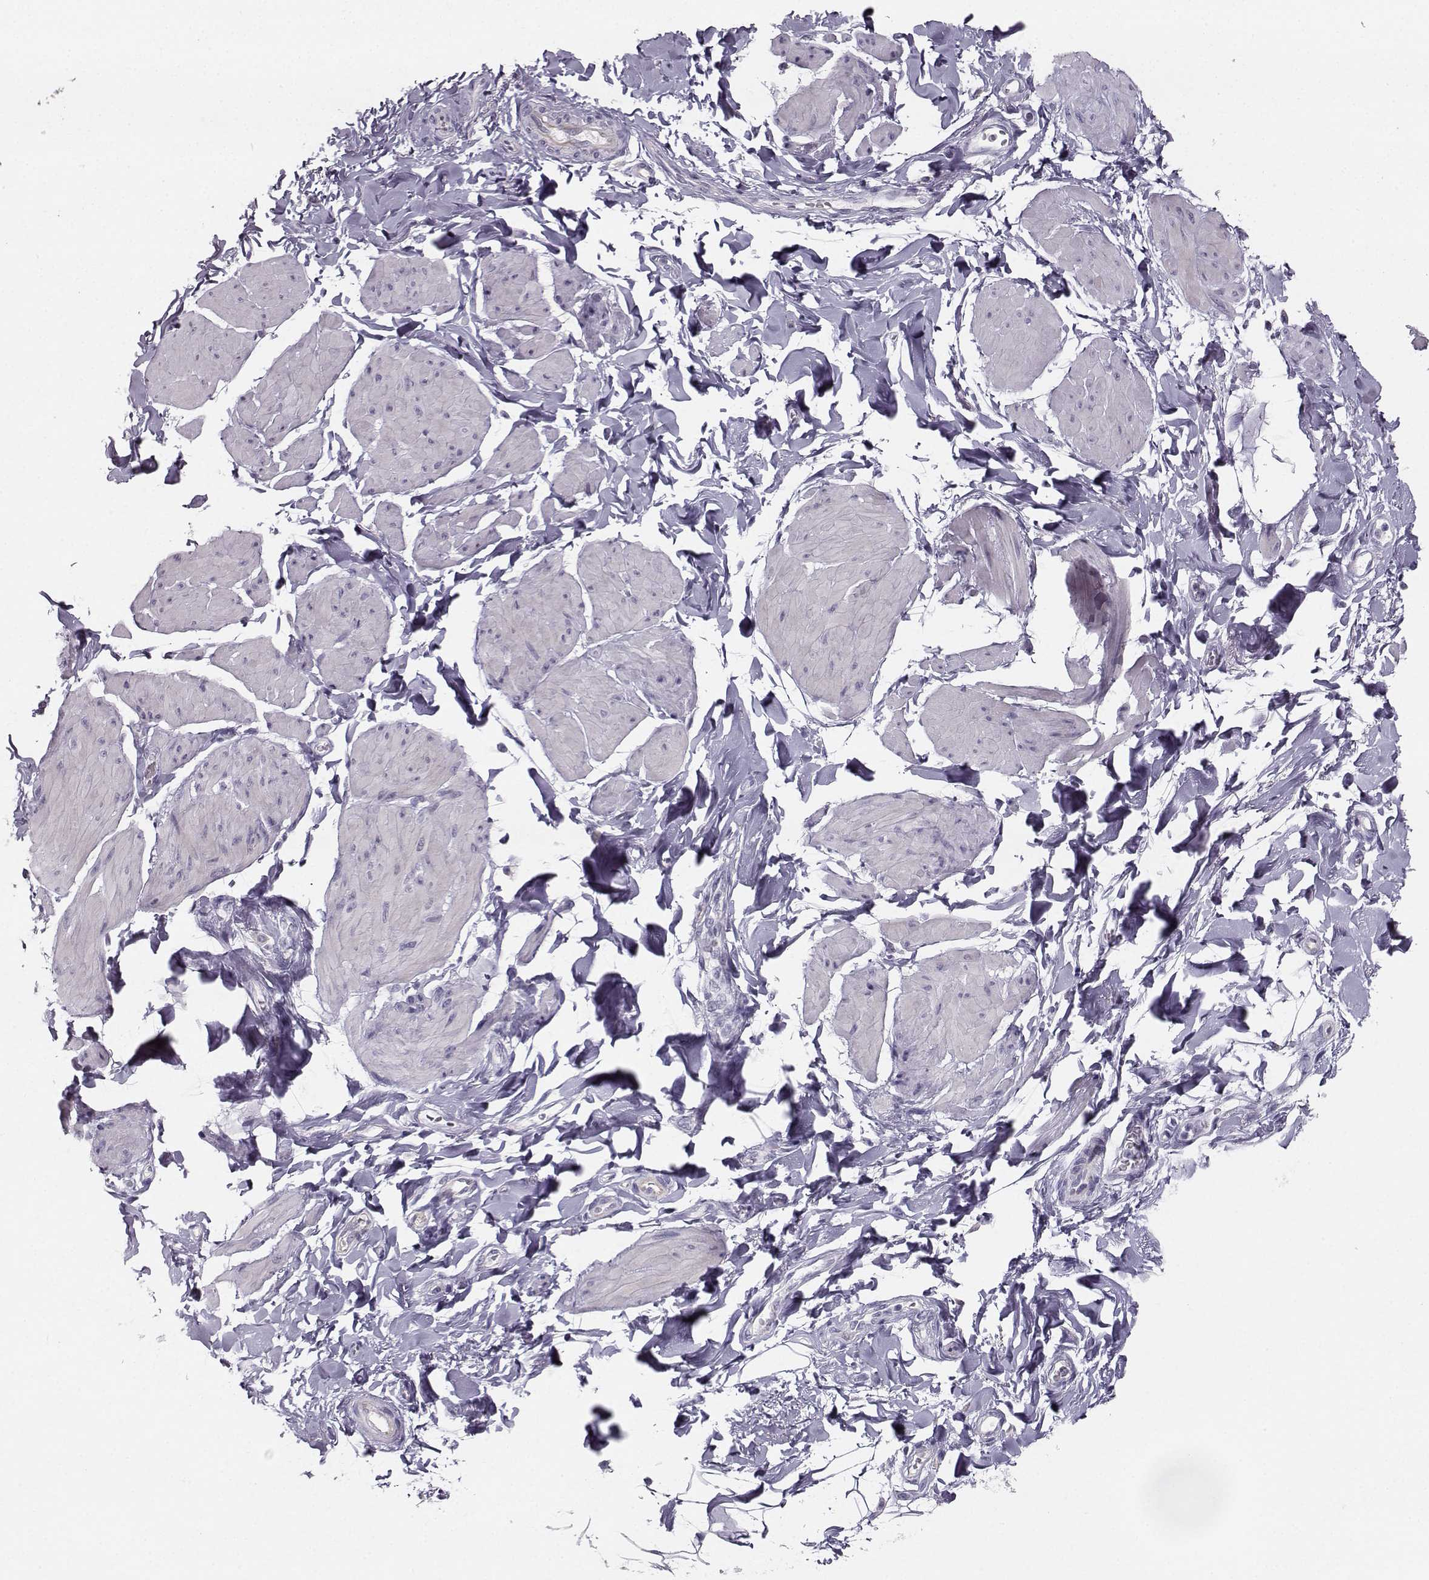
{"staining": {"intensity": "negative", "quantity": "none", "location": "none"}, "tissue": "smooth muscle", "cell_type": "Smooth muscle cells", "image_type": "normal", "snomed": [{"axis": "morphology", "description": "Normal tissue, NOS"}, {"axis": "topography", "description": "Adipose tissue"}, {"axis": "topography", "description": "Smooth muscle"}, {"axis": "topography", "description": "Peripheral nerve tissue"}], "caption": "Immunohistochemistry micrograph of benign smooth muscle: smooth muscle stained with DAB shows no significant protein positivity in smooth muscle cells.", "gene": "CASR", "patient": {"sex": "male", "age": 83}}